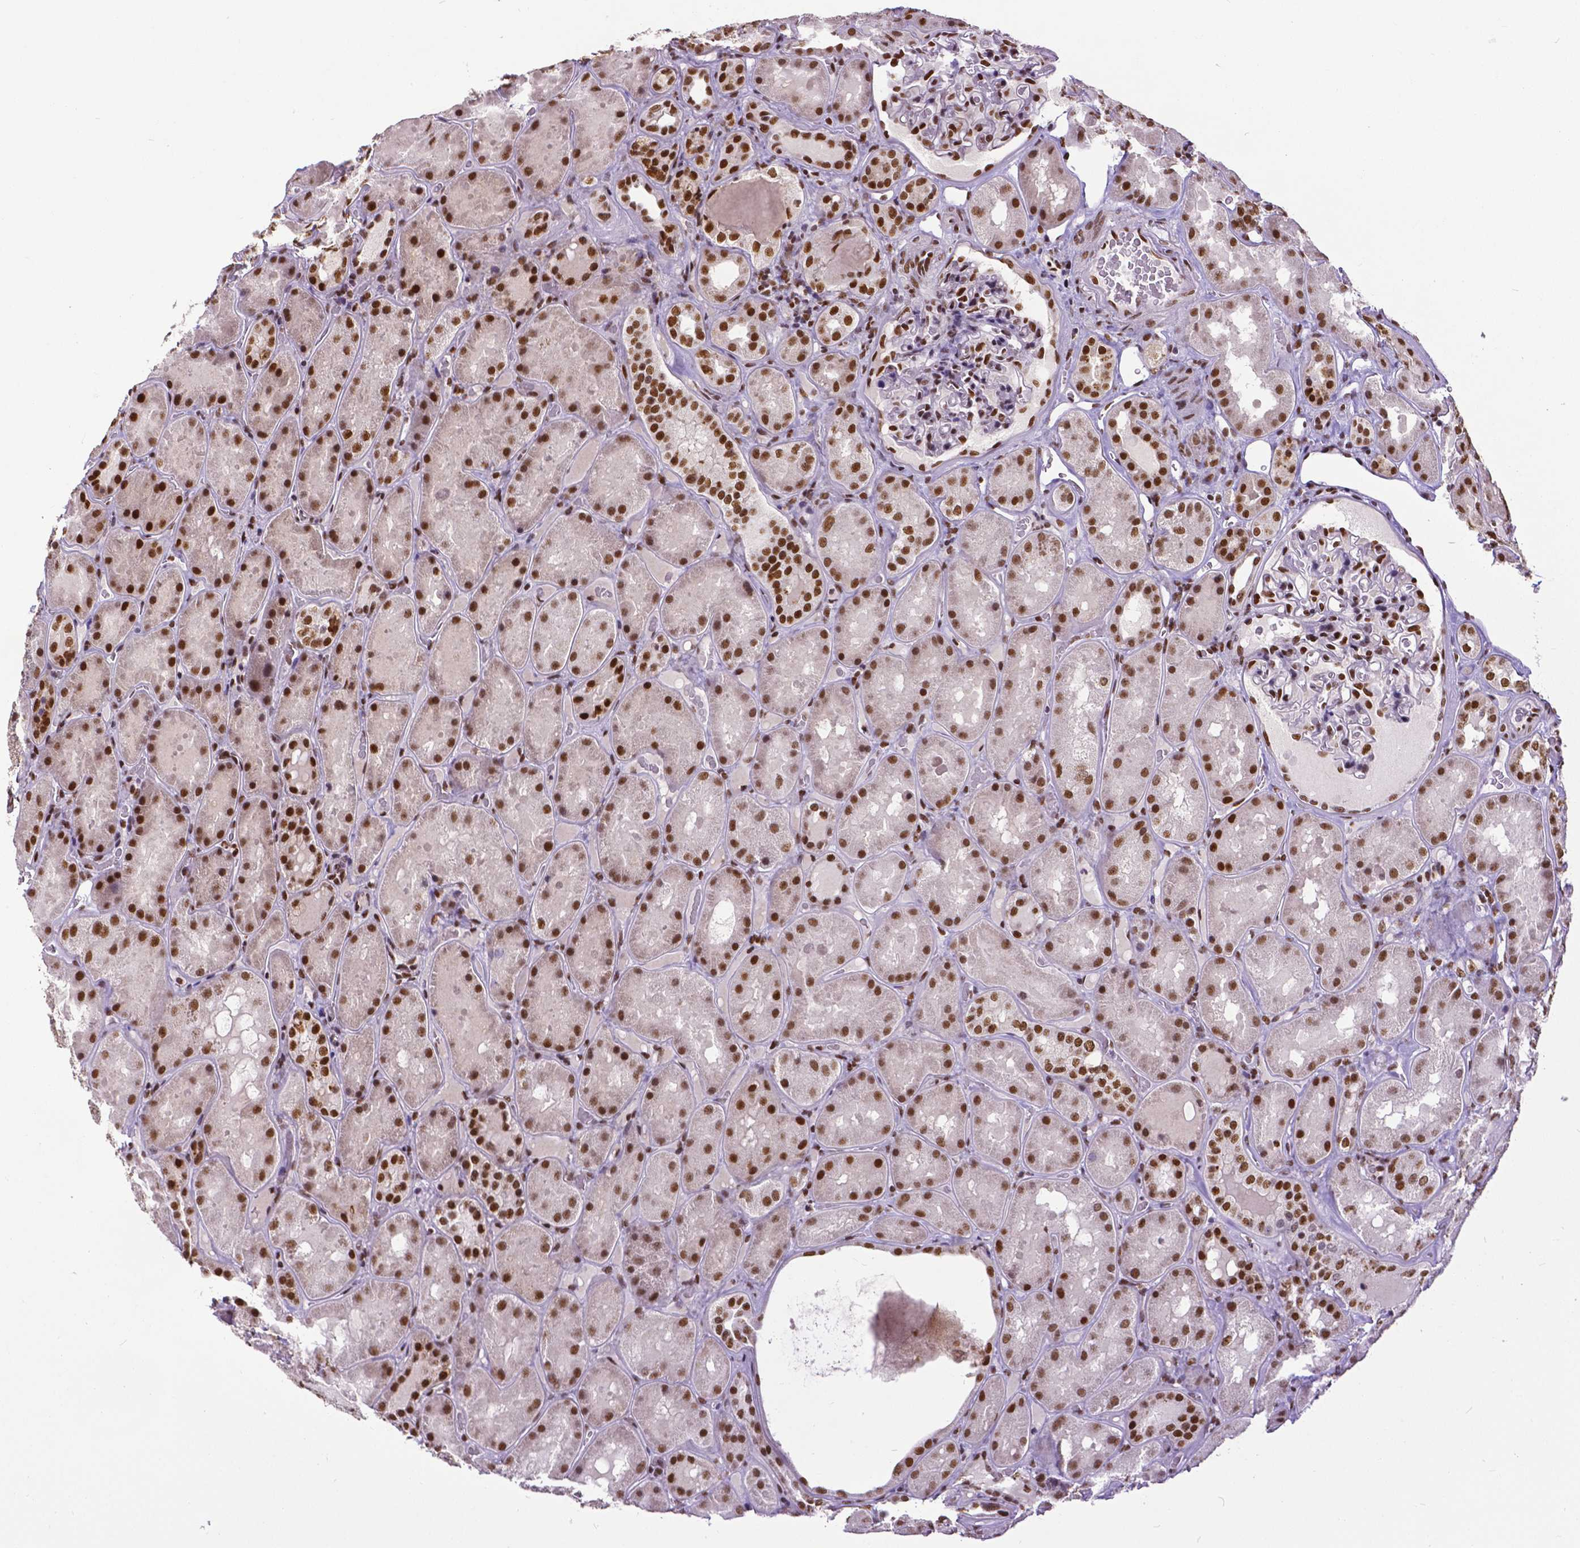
{"staining": {"intensity": "strong", "quantity": "25%-75%", "location": "nuclear"}, "tissue": "kidney", "cell_type": "Cells in glomeruli", "image_type": "normal", "snomed": [{"axis": "morphology", "description": "Normal tissue, NOS"}, {"axis": "topography", "description": "Kidney"}], "caption": "Strong nuclear staining for a protein is appreciated in approximately 25%-75% of cells in glomeruli of benign kidney using immunohistochemistry (IHC).", "gene": "ATRX", "patient": {"sex": "male", "age": 73}}